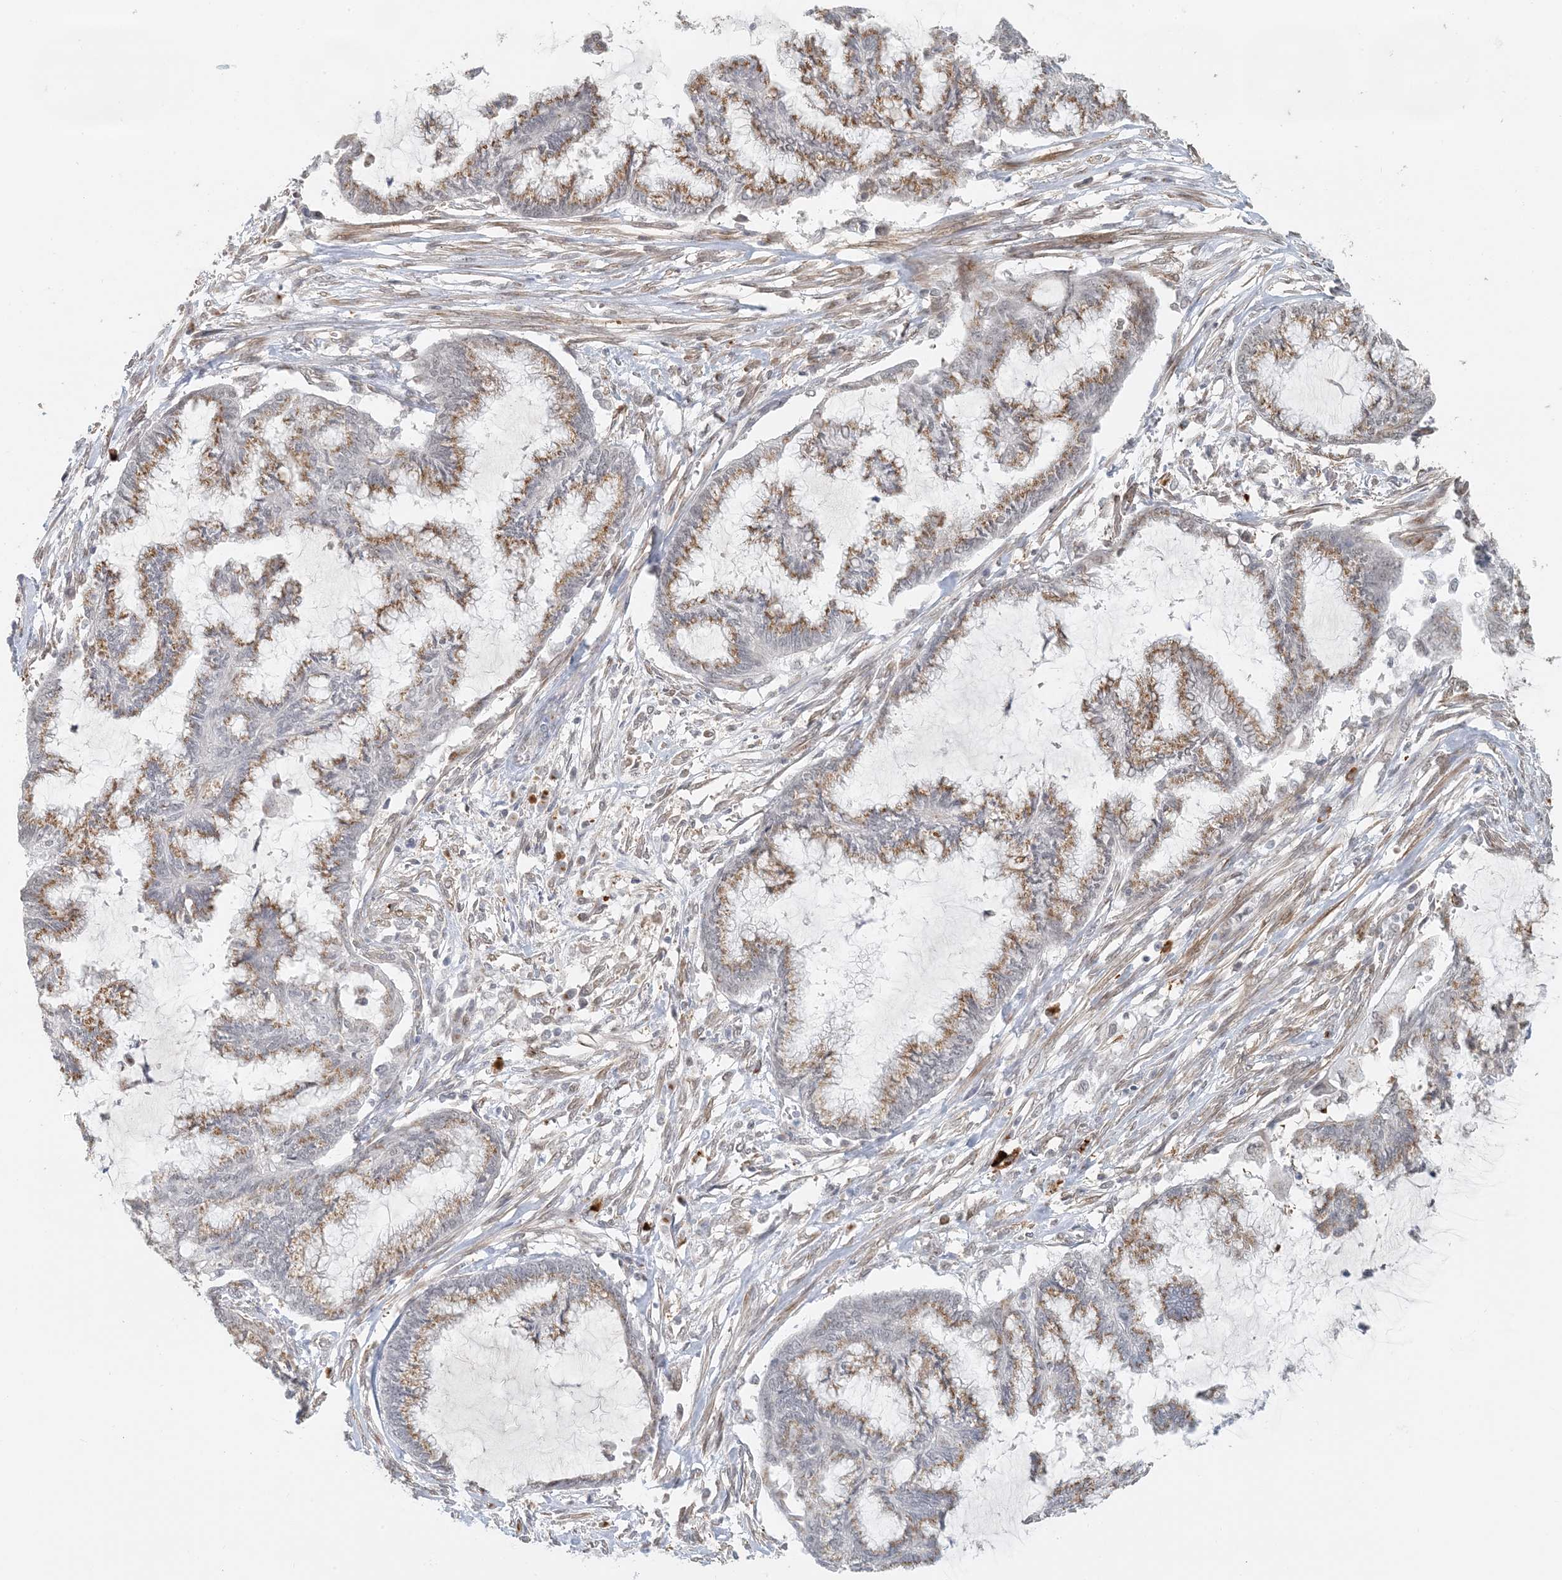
{"staining": {"intensity": "moderate", "quantity": ">75%", "location": "cytoplasmic/membranous"}, "tissue": "endometrial cancer", "cell_type": "Tumor cells", "image_type": "cancer", "snomed": [{"axis": "morphology", "description": "Adenocarcinoma, NOS"}, {"axis": "topography", "description": "Endometrium"}], "caption": "A photomicrograph showing moderate cytoplasmic/membranous positivity in about >75% of tumor cells in endometrial cancer (adenocarcinoma), as visualized by brown immunohistochemical staining.", "gene": "ZCCHC4", "patient": {"sex": "female", "age": 86}}